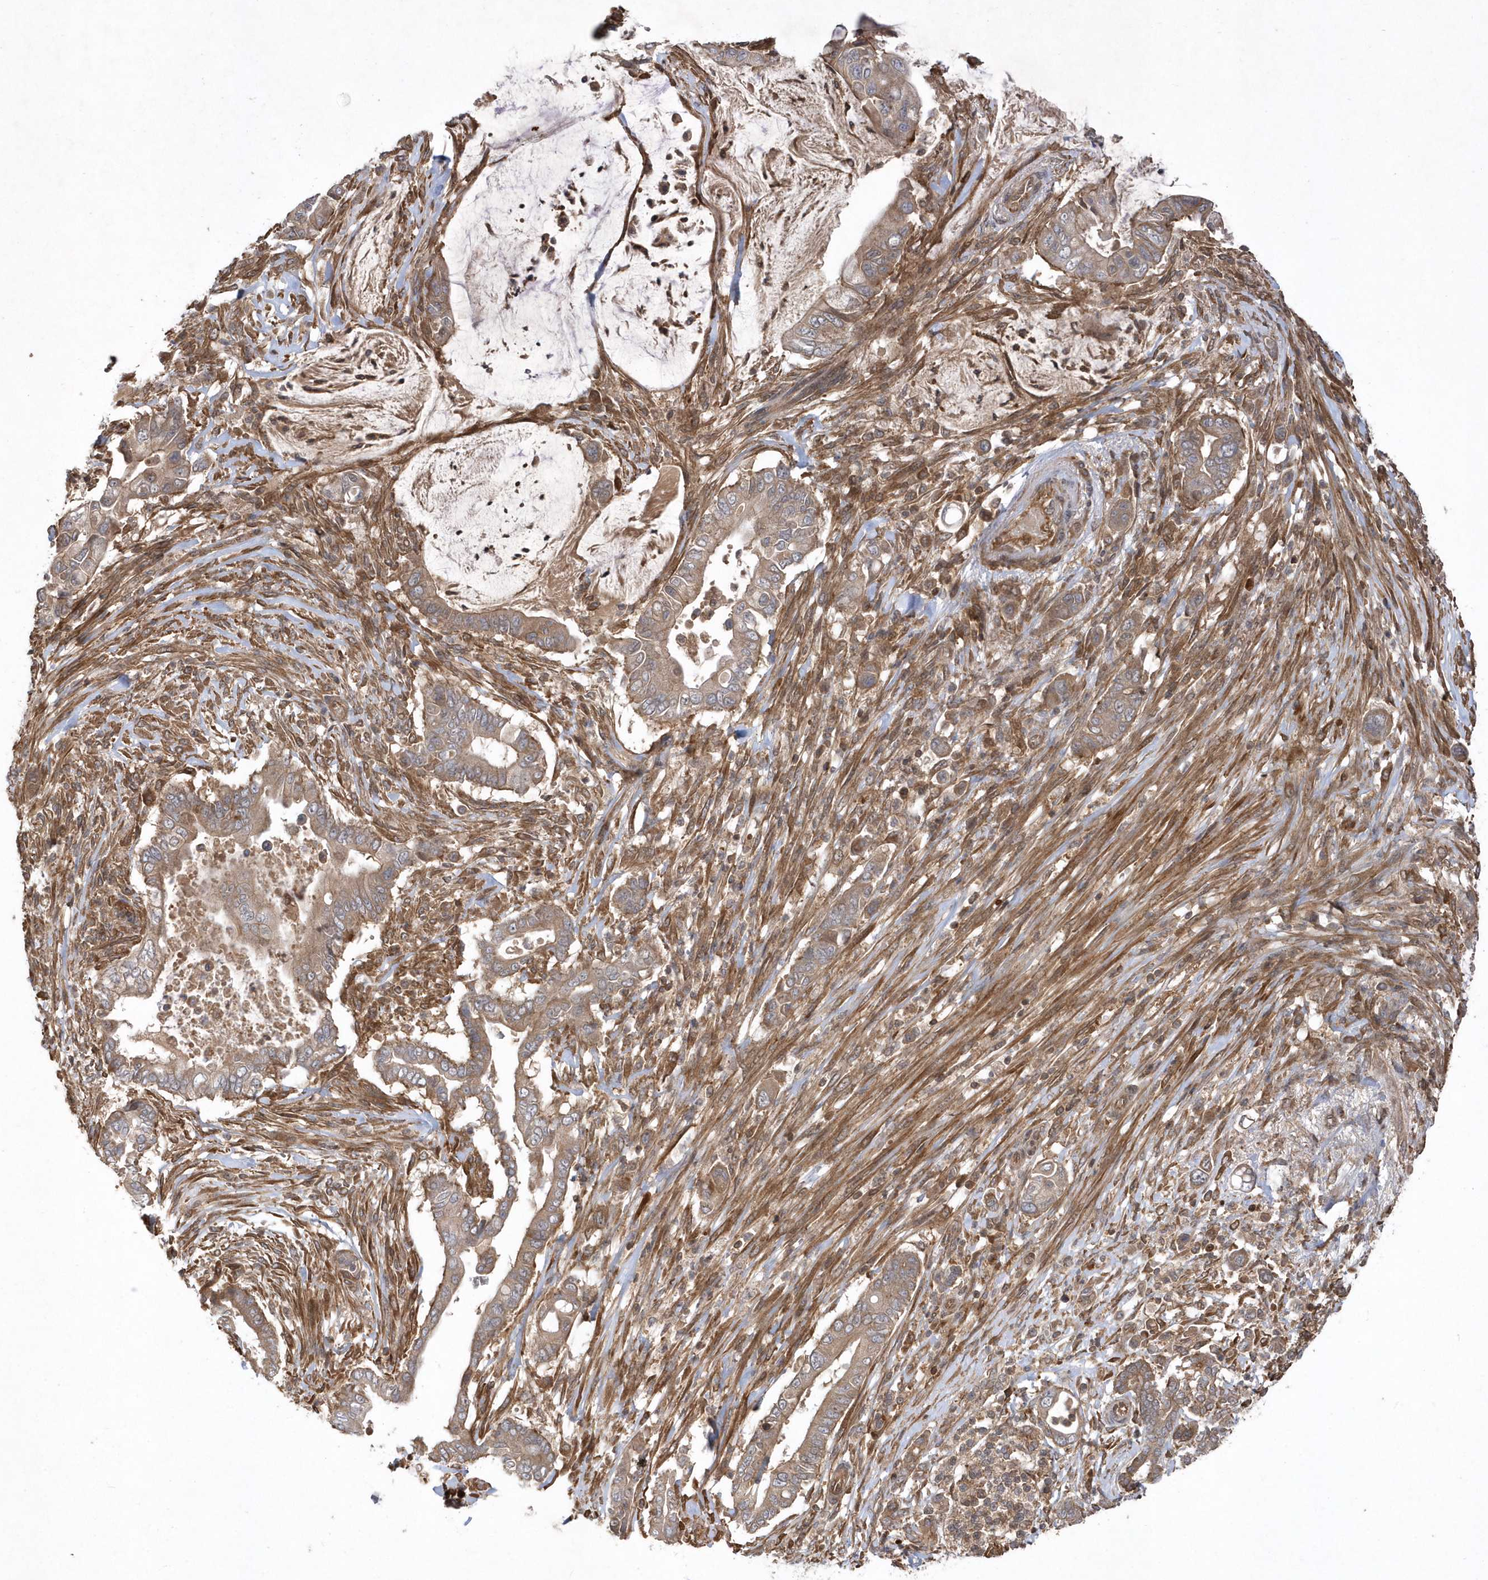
{"staining": {"intensity": "weak", "quantity": ">75%", "location": "cytoplasmic/membranous"}, "tissue": "pancreatic cancer", "cell_type": "Tumor cells", "image_type": "cancer", "snomed": [{"axis": "morphology", "description": "Adenocarcinoma, NOS"}, {"axis": "topography", "description": "Pancreas"}], "caption": "Protein expression analysis of human pancreatic adenocarcinoma reveals weak cytoplasmic/membranous positivity in approximately >75% of tumor cells. (IHC, brightfield microscopy, high magnification).", "gene": "GFM2", "patient": {"sex": "male", "age": 68}}